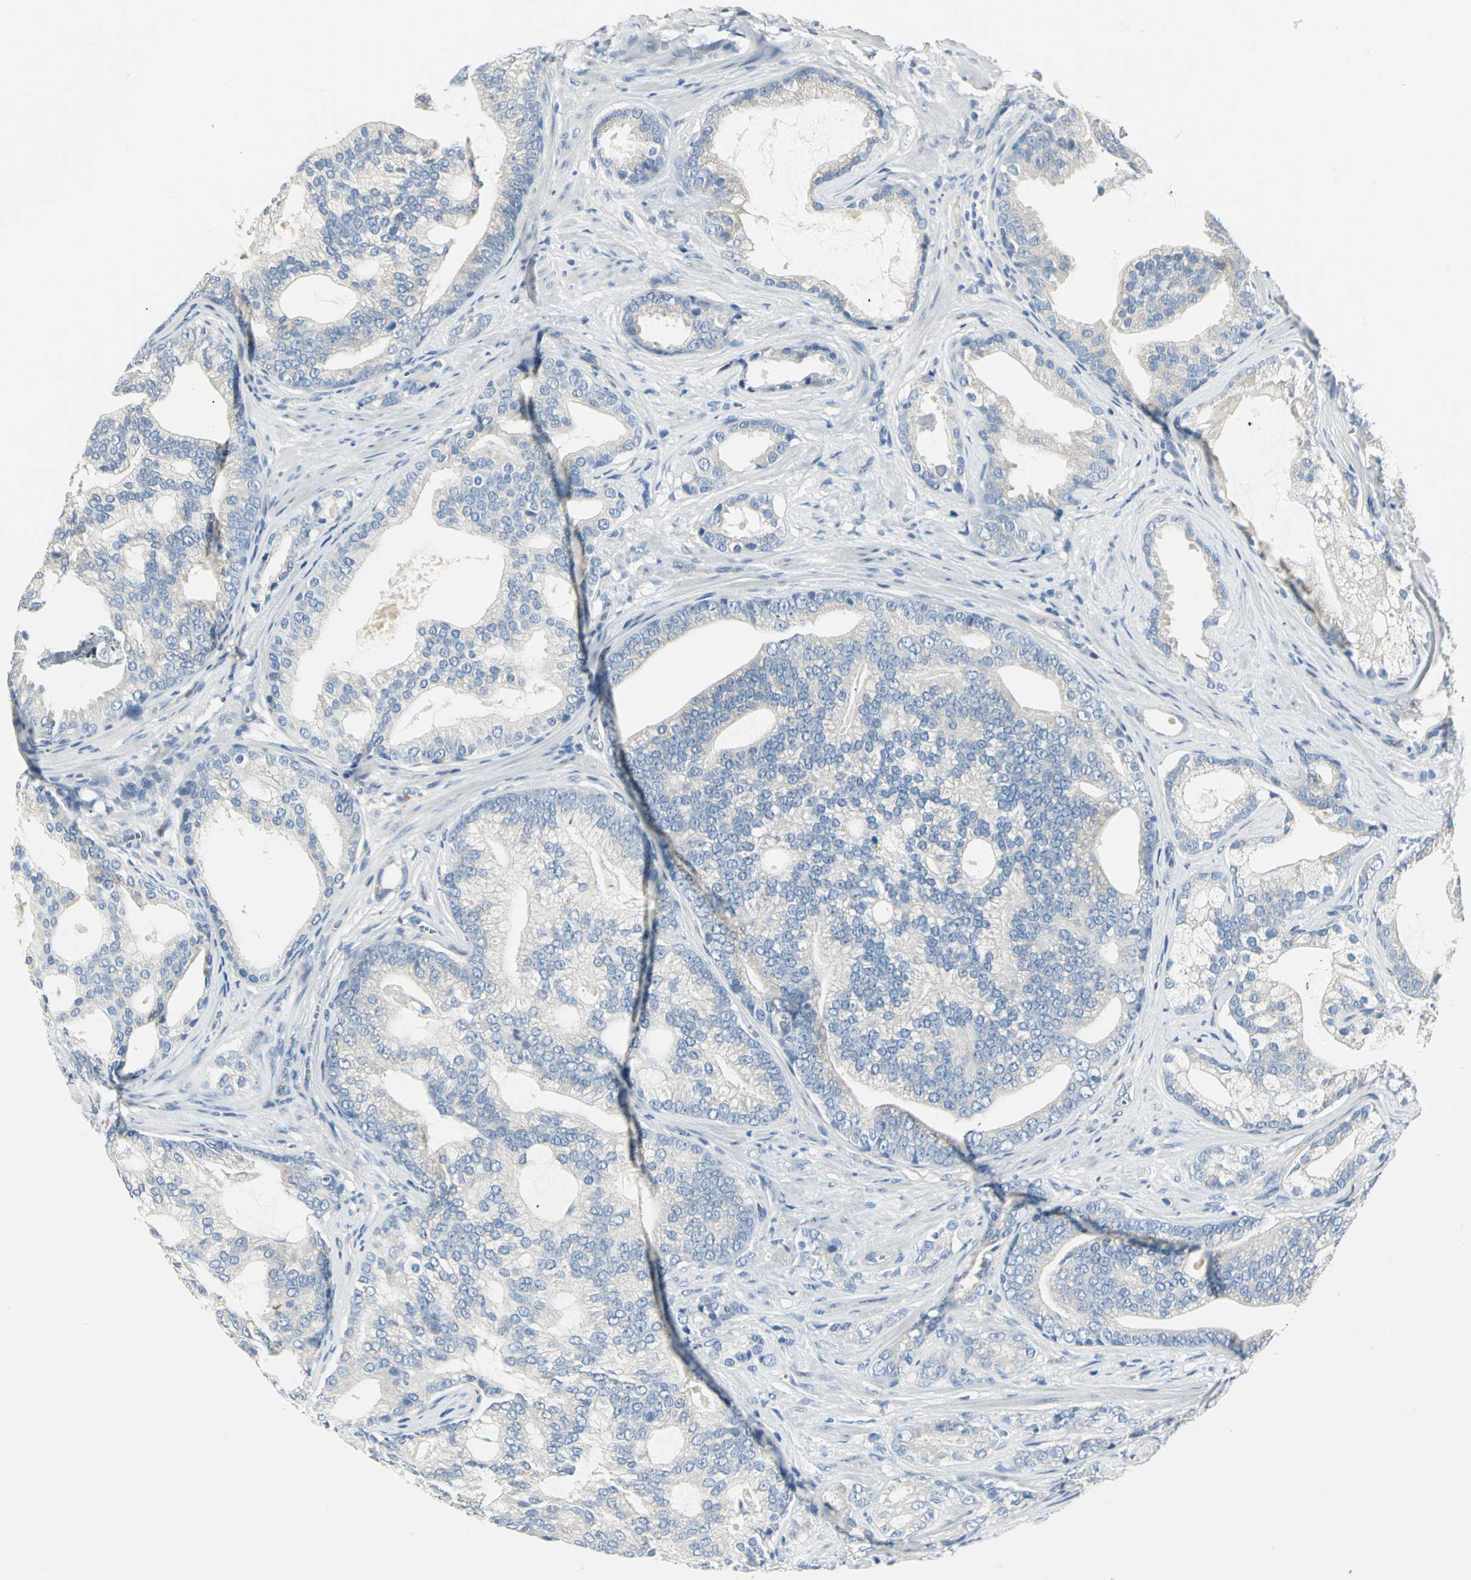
{"staining": {"intensity": "negative", "quantity": "none", "location": "none"}, "tissue": "prostate cancer", "cell_type": "Tumor cells", "image_type": "cancer", "snomed": [{"axis": "morphology", "description": "Adenocarcinoma, Low grade"}, {"axis": "topography", "description": "Prostate"}], "caption": "High magnification brightfield microscopy of prostate low-grade adenocarcinoma stained with DAB (3,3'-diaminobenzidine) (brown) and counterstained with hematoxylin (blue): tumor cells show no significant expression.", "gene": "RIPOR1", "patient": {"sex": "male", "age": 58}}